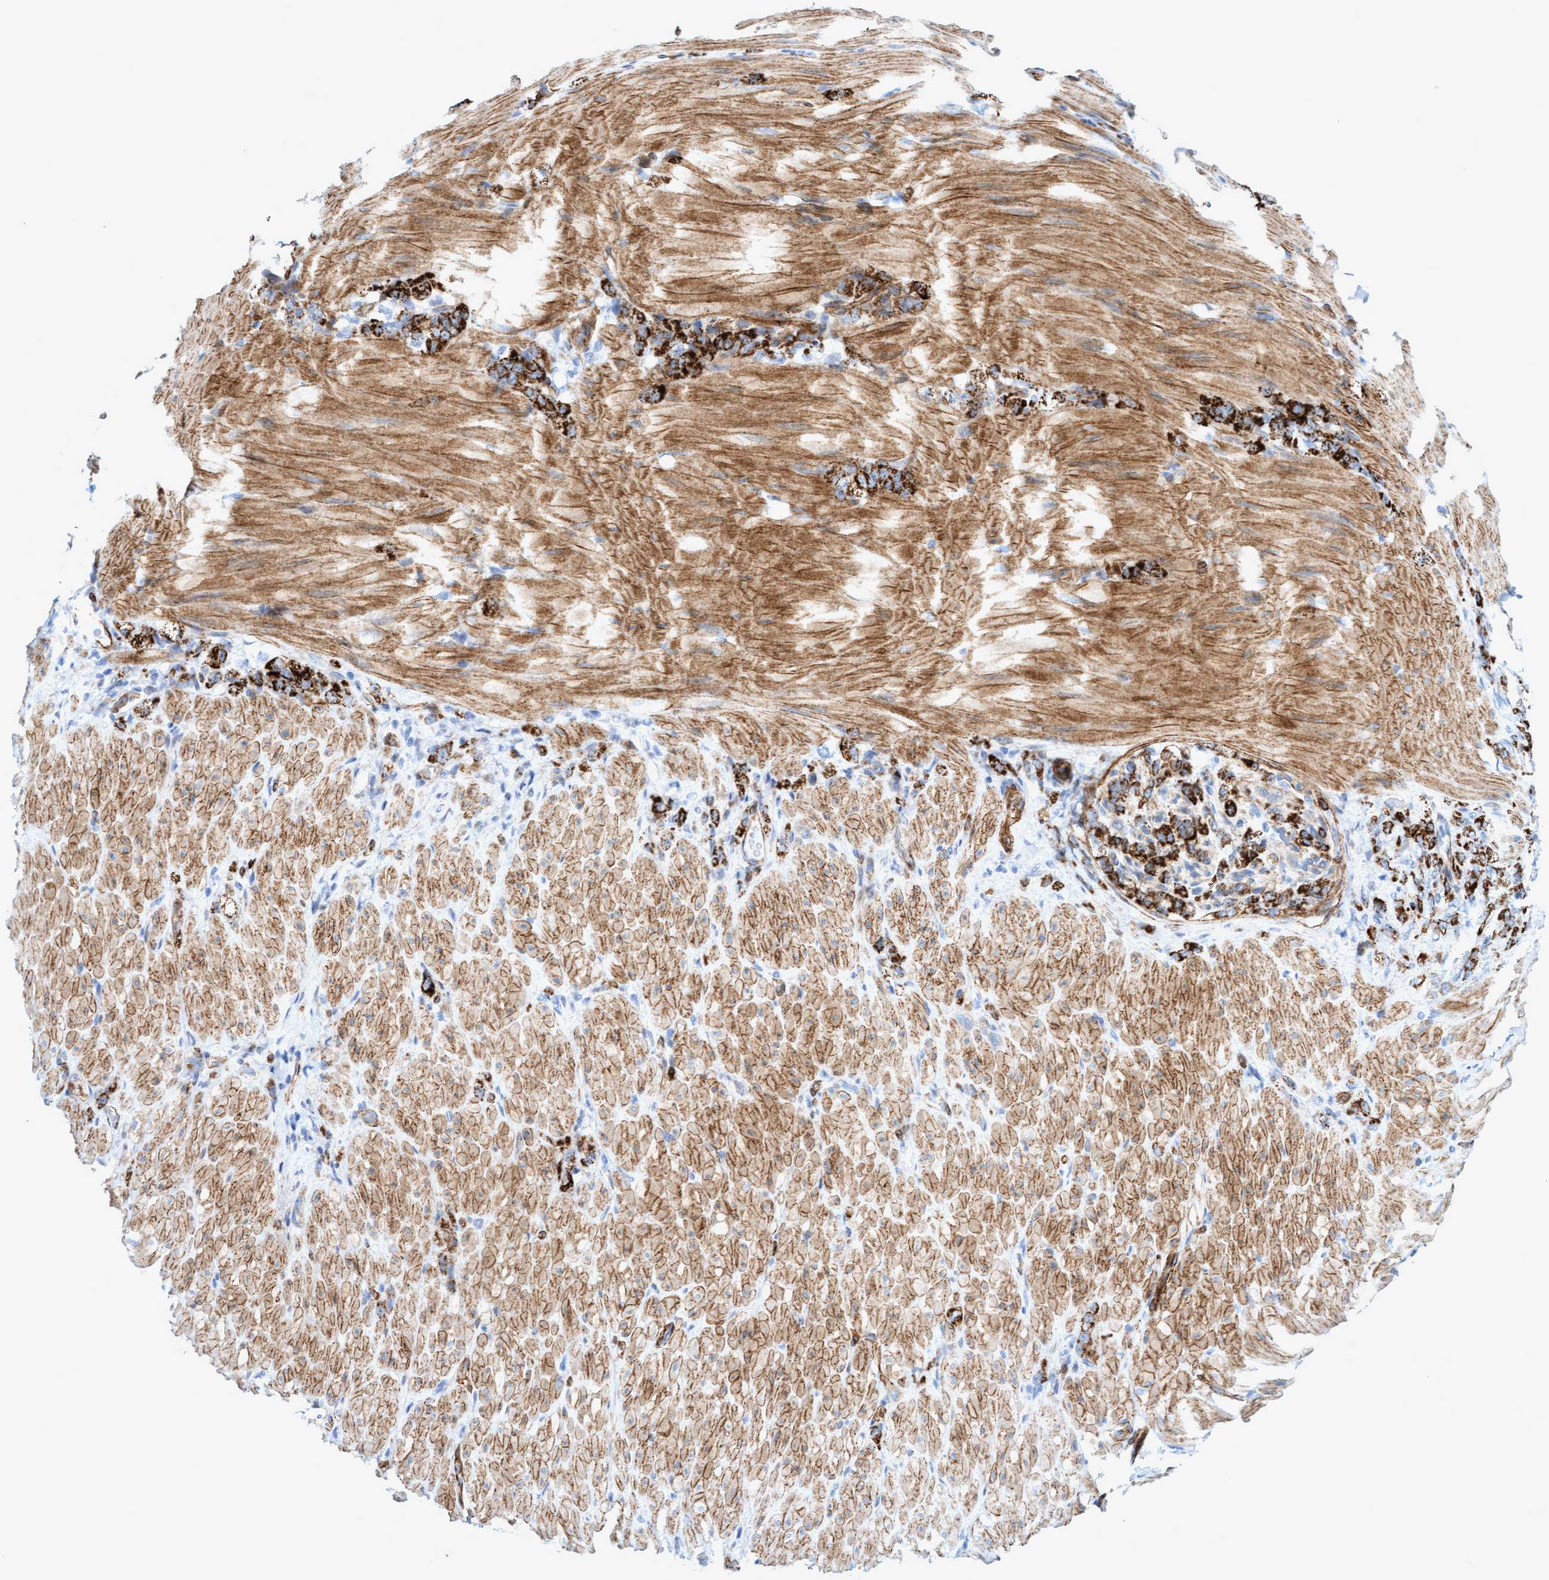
{"staining": {"intensity": "strong", "quantity": ">75%", "location": "cytoplasmic/membranous"}, "tissue": "stomach cancer", "cell_type": "Tumor cells", "image_type": "cancer", "snomed": [{"axis": "morphology", "description": "Normal tissue, NOS"}, {"axis": "morphology", "description": "Adenocarcinoma, NOS"}, {"axis": "topography", "description": "Stomach"}], "caption": "This photomicrograph reveals adenocarcinoma (stomach) stained with immunohistochemistry (IHC) to label a protein in brown. The cytoplasmic/membranous of tumor cells show strong positivity for the protein. Nuclei are counter-stained blue.", "gene": "MTFR1", "patient": {"sex": "male", "age": 82}}